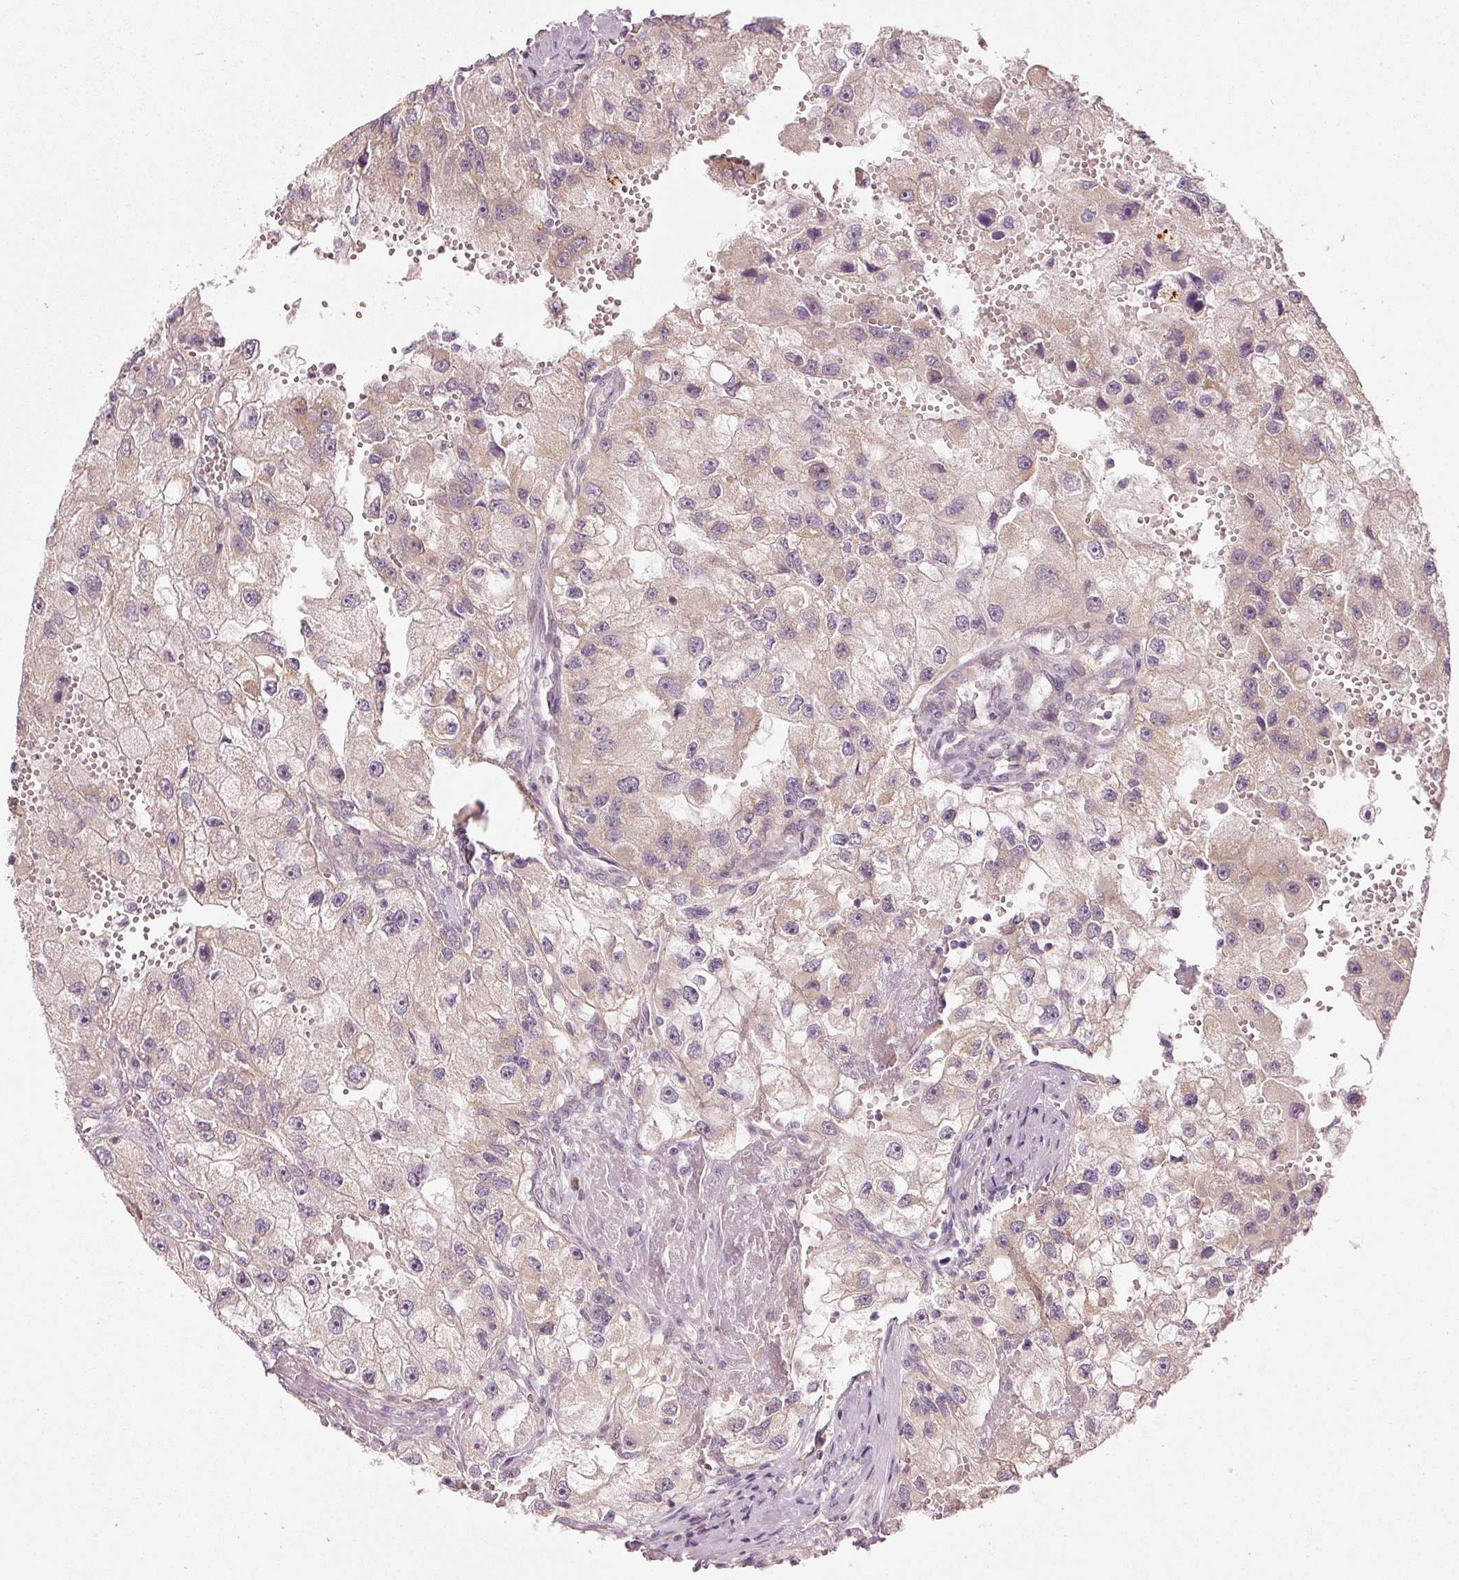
{"staining": {"intensity": "weak", "quantity": "<25%", "location": "cytoplasmic/membranous"}, "tissue": "renal cancer", "cell_type": "Tumor cells", "image_type": "cancer", "snomed": [{"axis": "morphology", "description": "Adenocarcinoma, NOS"}, {"axis": "topography", "description": "Kidney"}], "caption": "This micrograph is of adenocarcinoma (renal) stained with immunohistochemistry to label a protein in brown with the nuclei are counter-stained blue. There is no expression in tumor cells.", "gene": "ARHGAP22", "patient": {"sex": "male", "age": 63}}